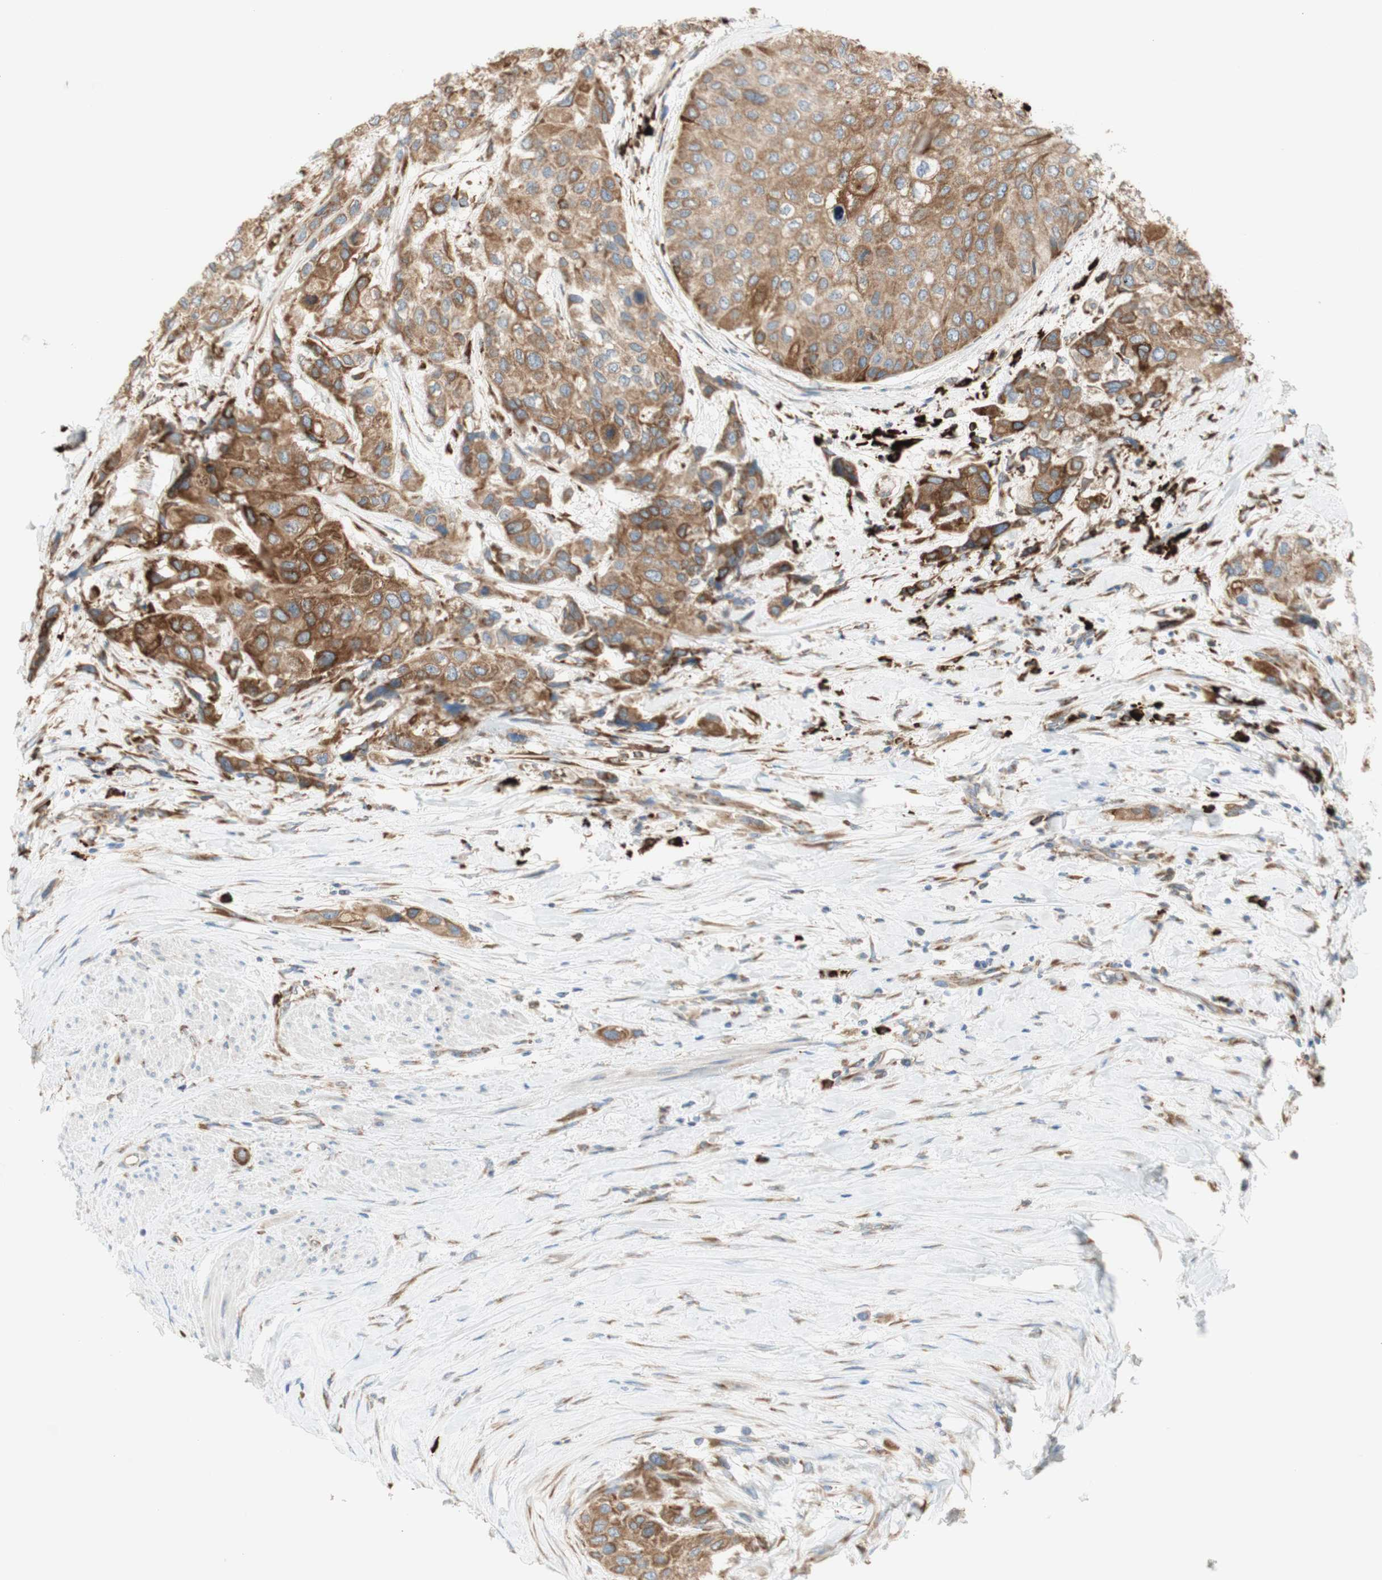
{"staining": {"intensity": "moderate", "quantity": ">75%", "location": "cytoplasmic/membranous"}, "tissue": "urothelial cancer", "cell_type": "Tumor cells", "image_type": "cancer", "snomed": [{"axis": "morphology", "description": "Urothelial carcinoma, High grade"}, {"axis": "topography", "description": "Urinary bladder"}], "caption": "Immunohistochemical staining of human urothelial cancer displays medium levels of moderate cytoplasmic/membranous staining in about >75% of tumor cells.", "gene": "MANF", "patient": {"sex": "female", "age": 56}}